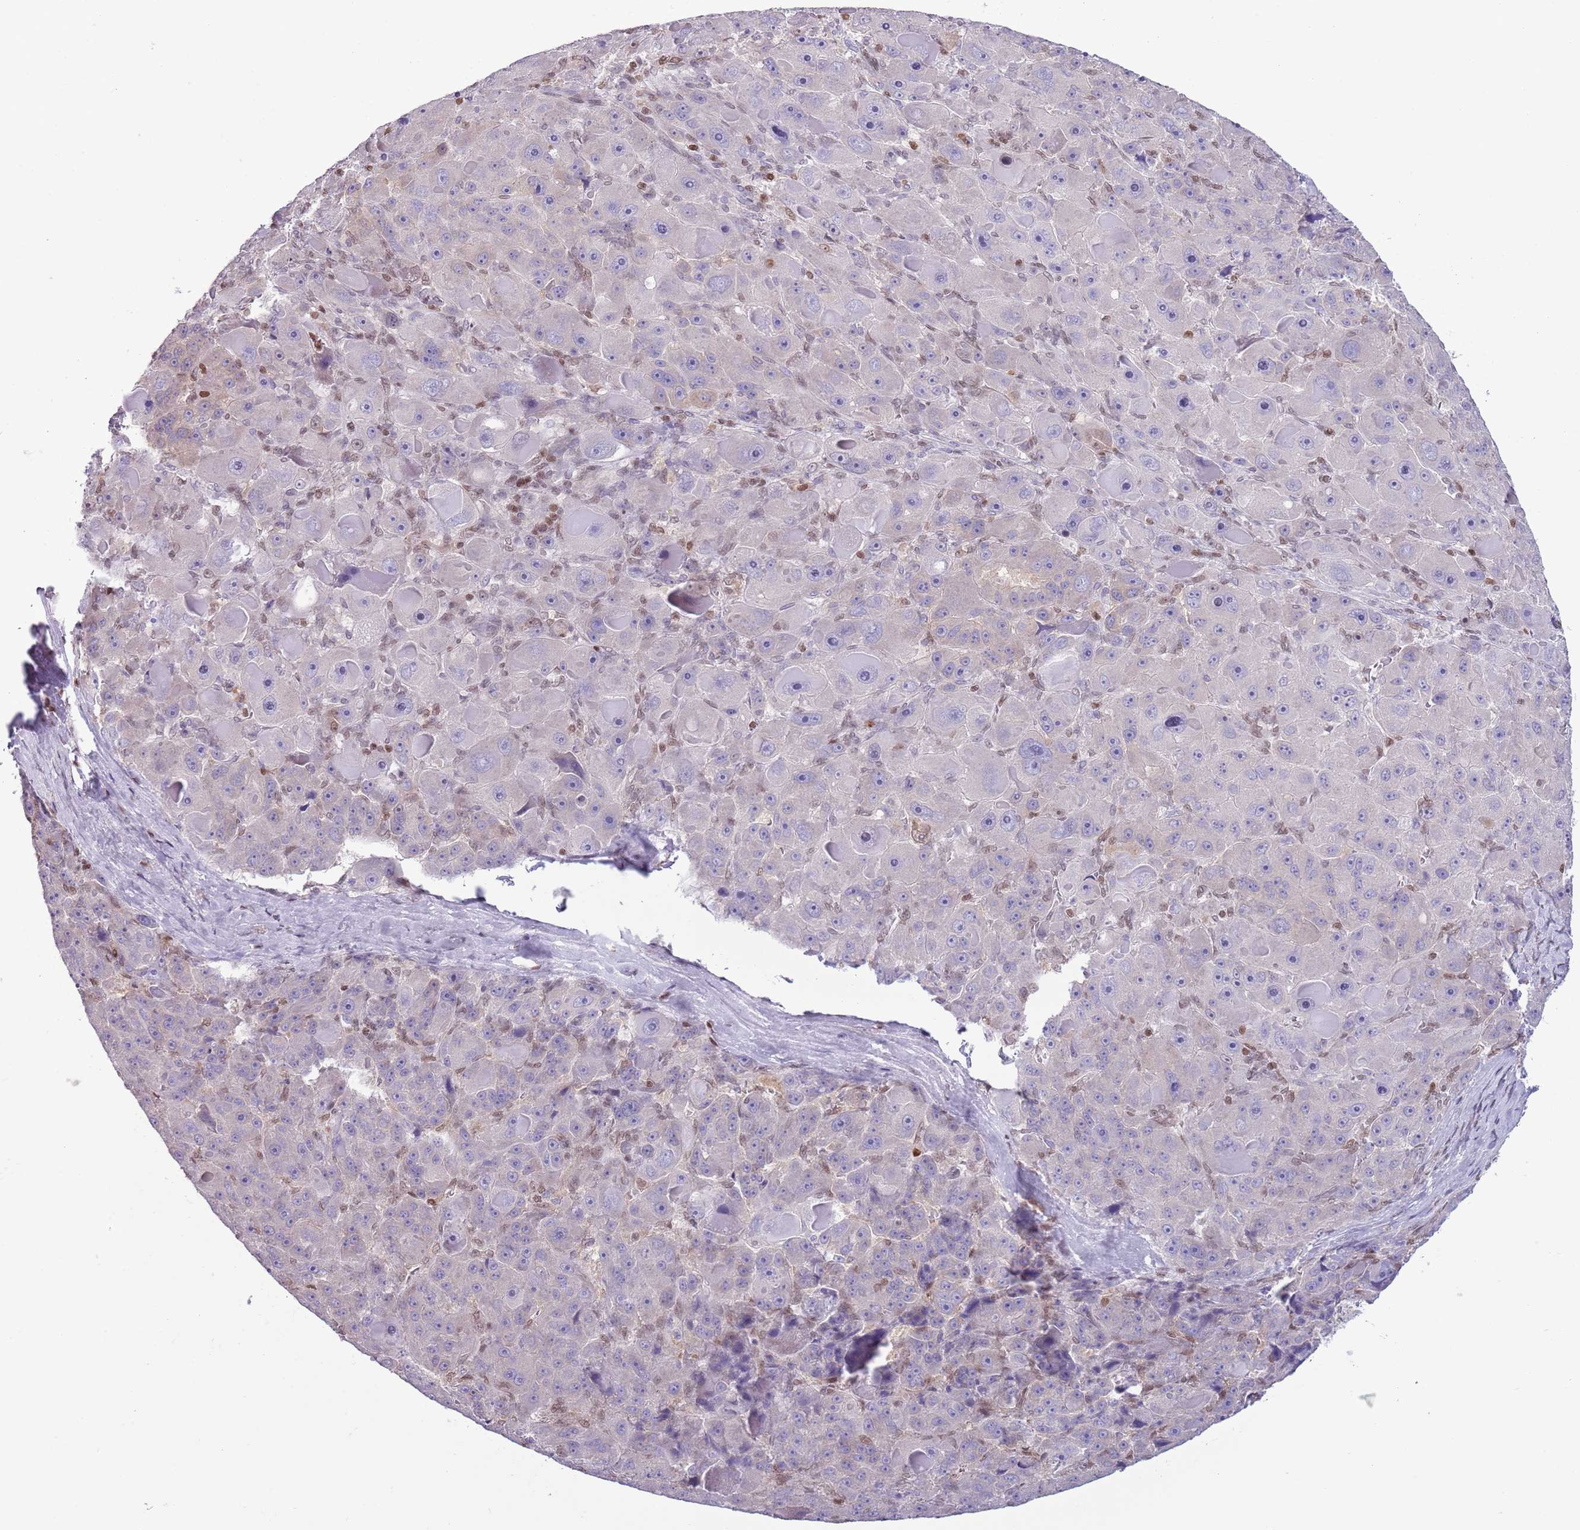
{"staining": {"intensity": "negative", "quantity": "none", "location": "none"}, "tissue": "liver cancer", "cell_type": "Tumor cells", "image_type": "cancer", "snomed": [{"axis": "morphology", "description": "Carcinoma, Hepatocellular, NOS"}, {"axis": "topography", "description": "Liver"}], "caption": "A histopathology image of human liver hepatocellular carcinoma is negative for staining in tumor cells.", "gene": "SELENOH", "patient": {"sex": "male", "age": 76}}